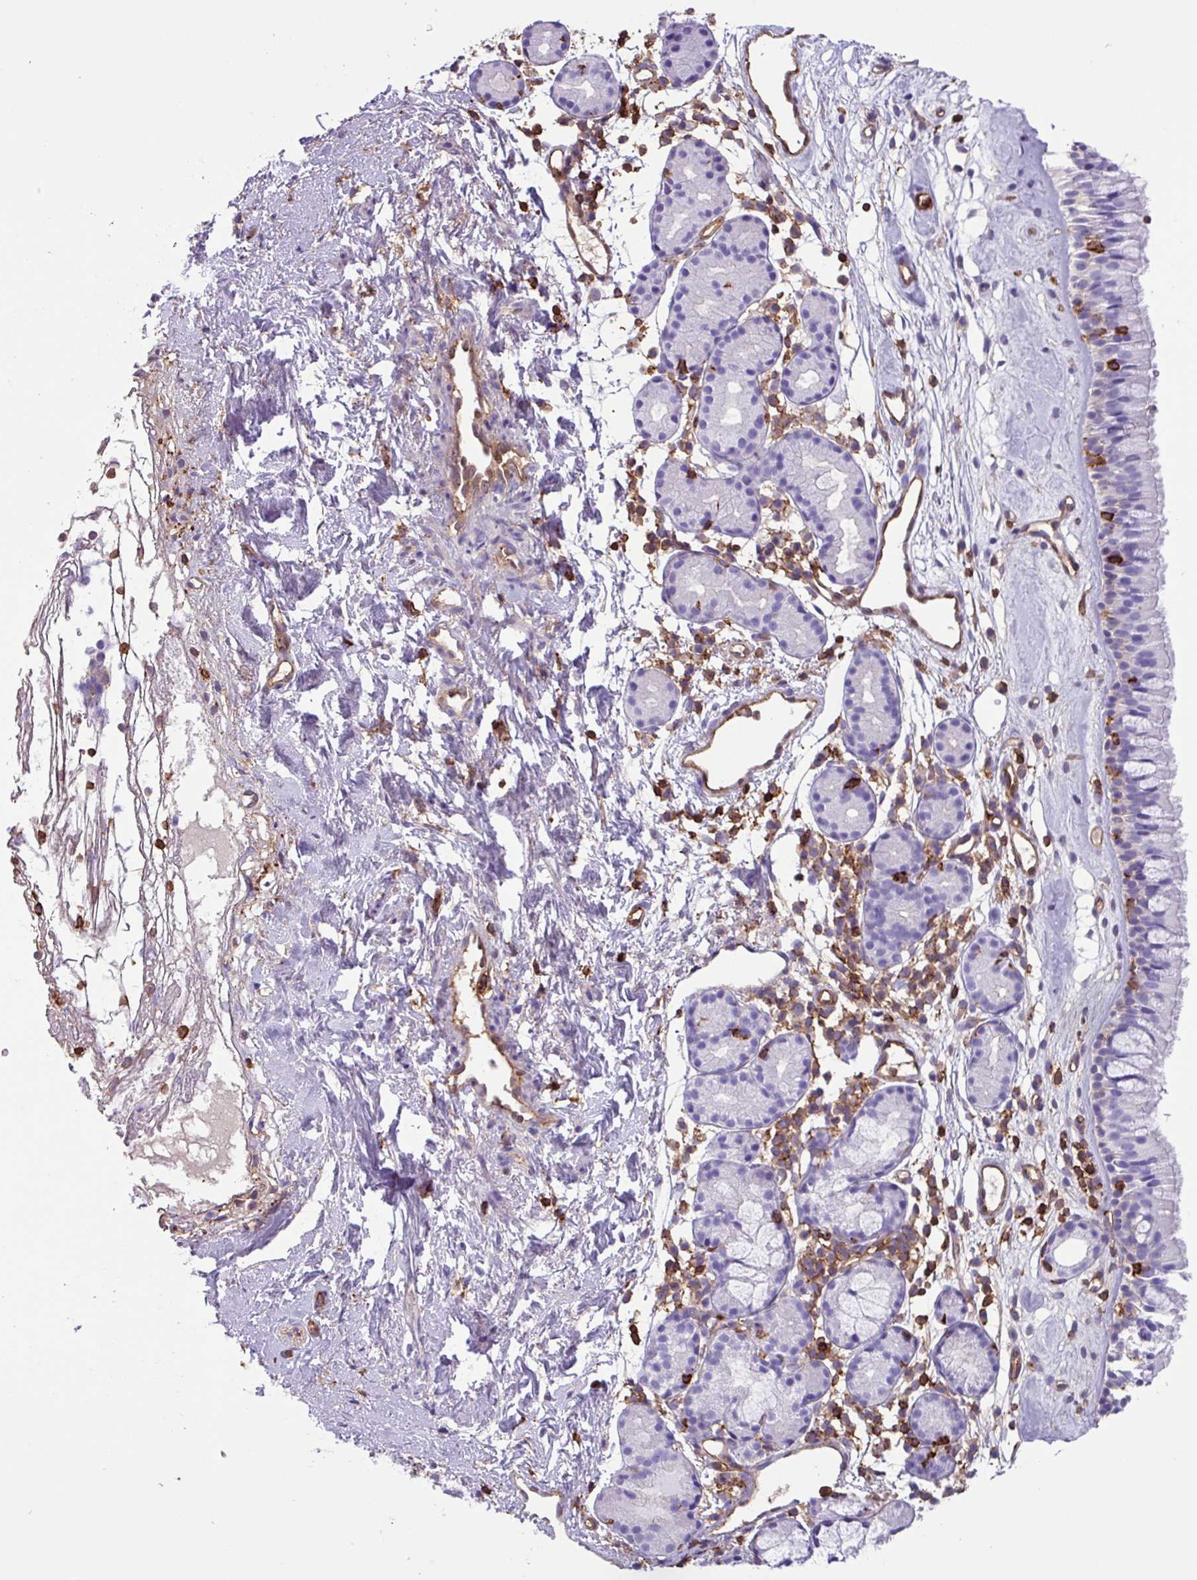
{"staining": {"intensity": "negative", "quantity": "none", "location": "none"}, "tissue": "nasopharynx", "cell_type": "Respiratory epithelial cells", "image_type": "normal", "snomed": [{"axis": "morphology", "description": "Normal tissue, NOS"}, {"axis": "topography", "description": "Nasopharynx"}], "caption": "High magnification brightfield microscopy of unremarkable nasopharynx stained with DAB (brown) and counterstained with hematoxylin (blue): respiratory epithelial cells show no significant positivity.", "gene": "PPP1R18", "patient": {"sex": "male", "age": 82}}